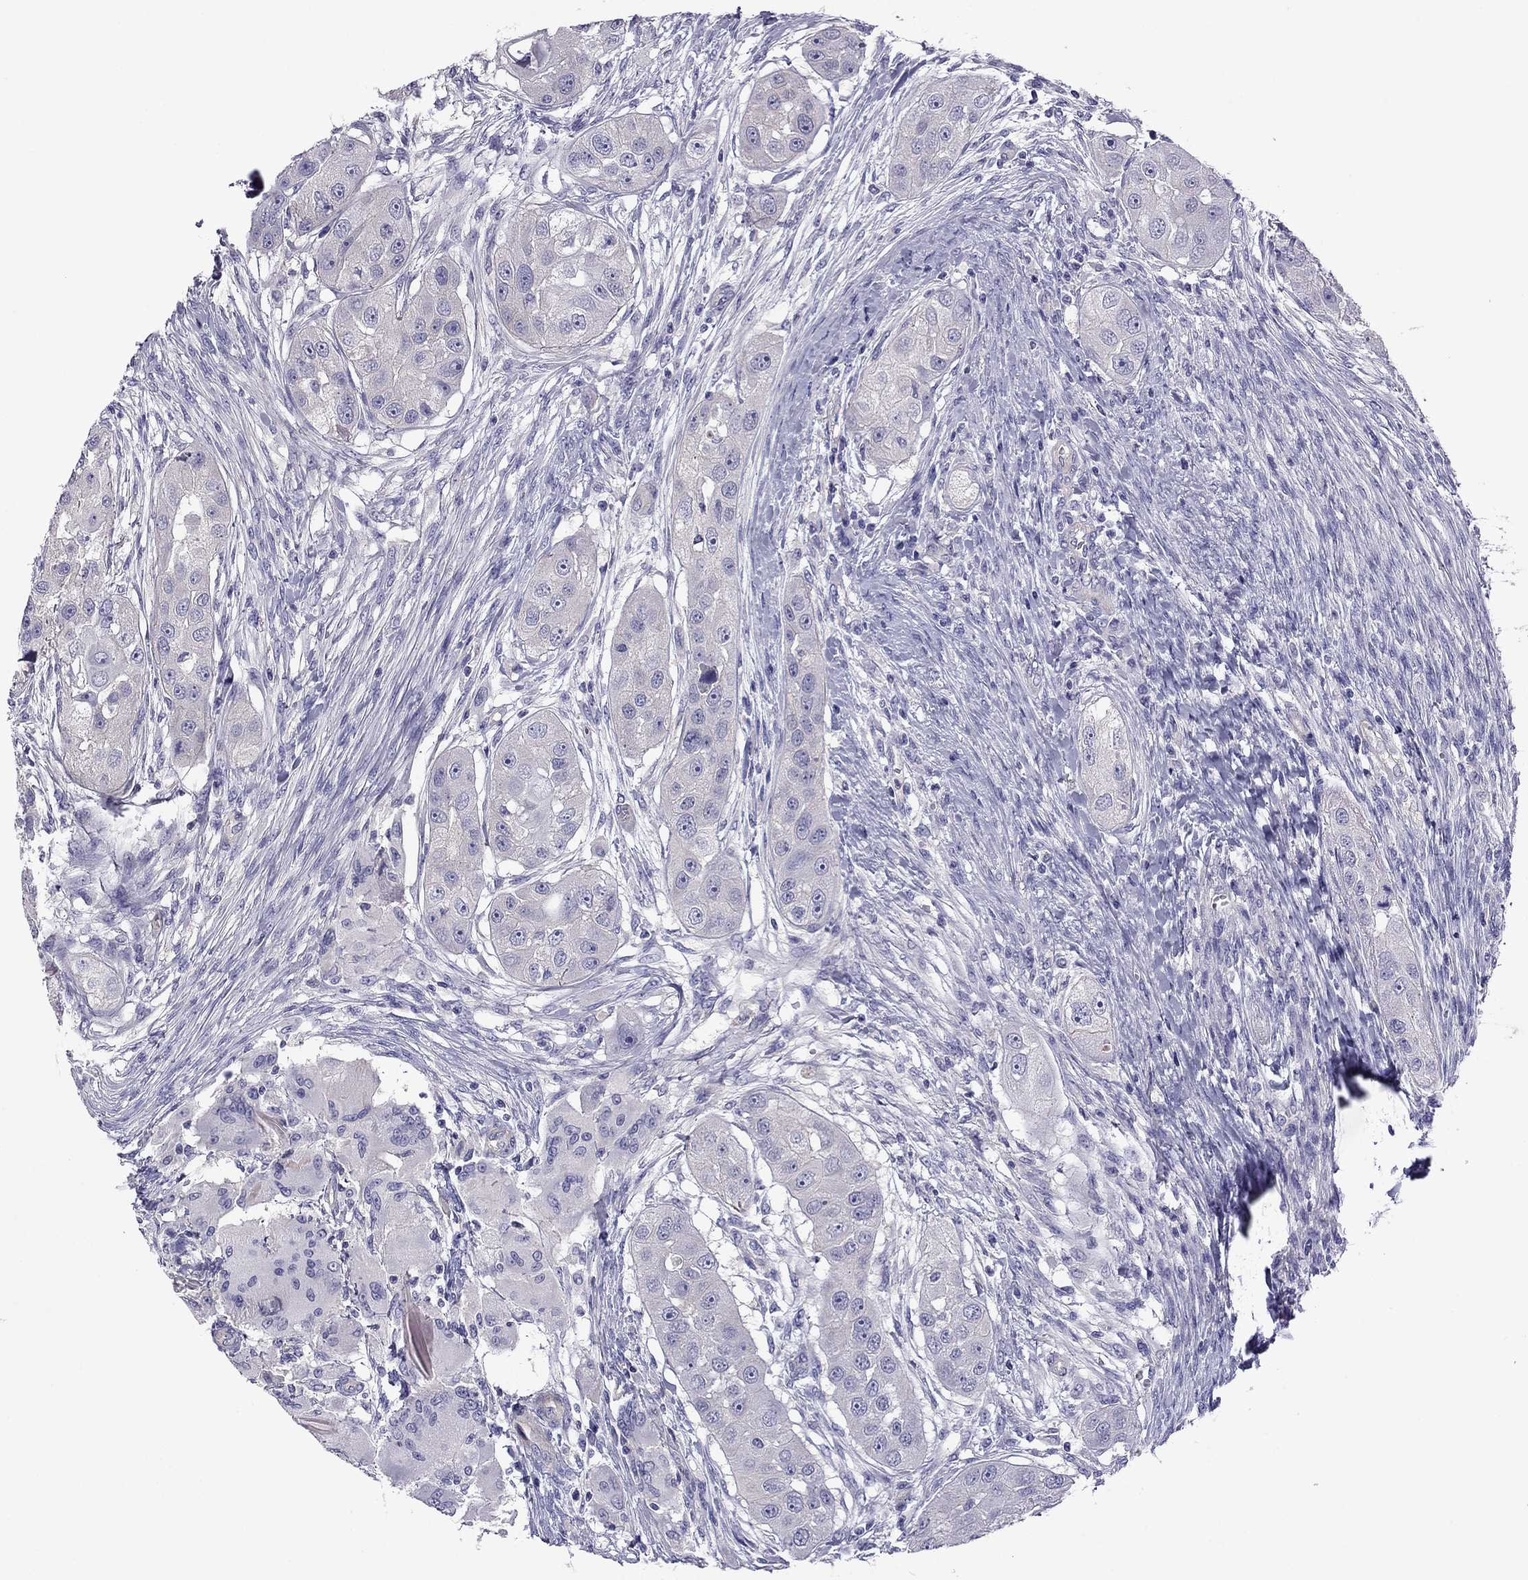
{"staining": {"intensity": "negative", "quantity": "none", "location": "none"}, "tissue": "head and neck cancer", "cell_type": "Tumor cells", "image_type": "cancer", "snomed": [{"axis": "morphology", "description": "Squamous cell carcinoma, NOS"}, {"axis": "topography", "description": "Head-Neck"}], "caption": "Photomicrograph shows no protein staining in tumor cells of squamous cell carcinoma (head and neck) tissue. (DAB (3,3'-diaminobenzidine) IHC visualized using brightfield microscopy, high magnification).", "gene": "GJA8", "patient": {"sex": "male", "age": 51}}